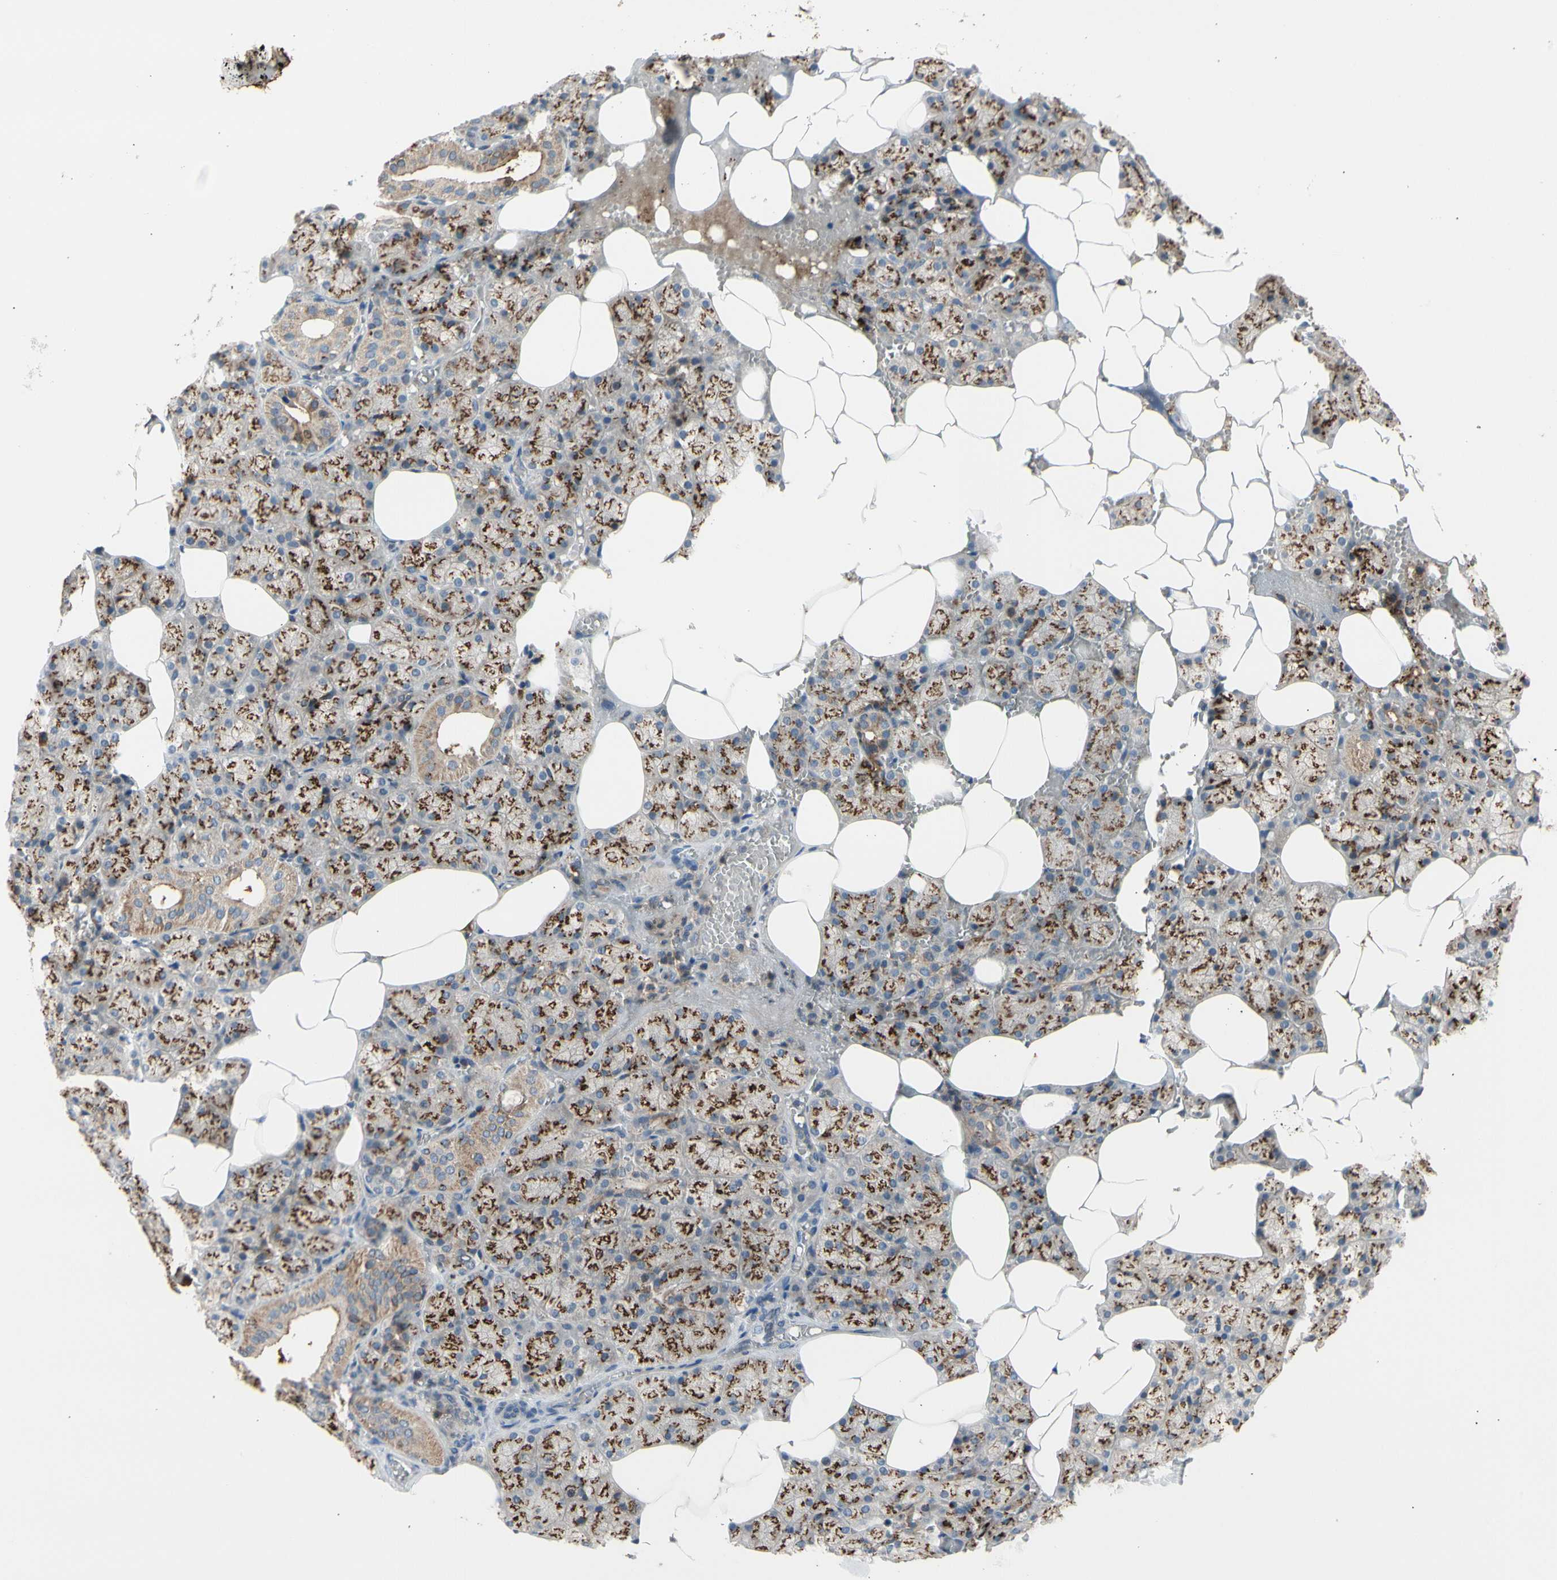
{"staining": {"intensity": "strong", "quantity": ">75%", "location": "cytoplasmic/membranous"}, "tissue": "salivary gland", "cell_type": "Glandular cells", "image_type": "normal", "snomed": [{"axis": "morphology", "description": "Normal tissue, NOS"}, {"axis": "topography", "description": "Lymph node"}, {"axis": "topography", "description": "Salivary gland"}], "caption": "This photomicrograph exhibits IHC staining of benign salivary gland, with high strong cytoplasmic/membranous staining in approximately >75% of glandular cells.", "gene": "GALNT5", "patient": {"sex": "male", "age": 8}}